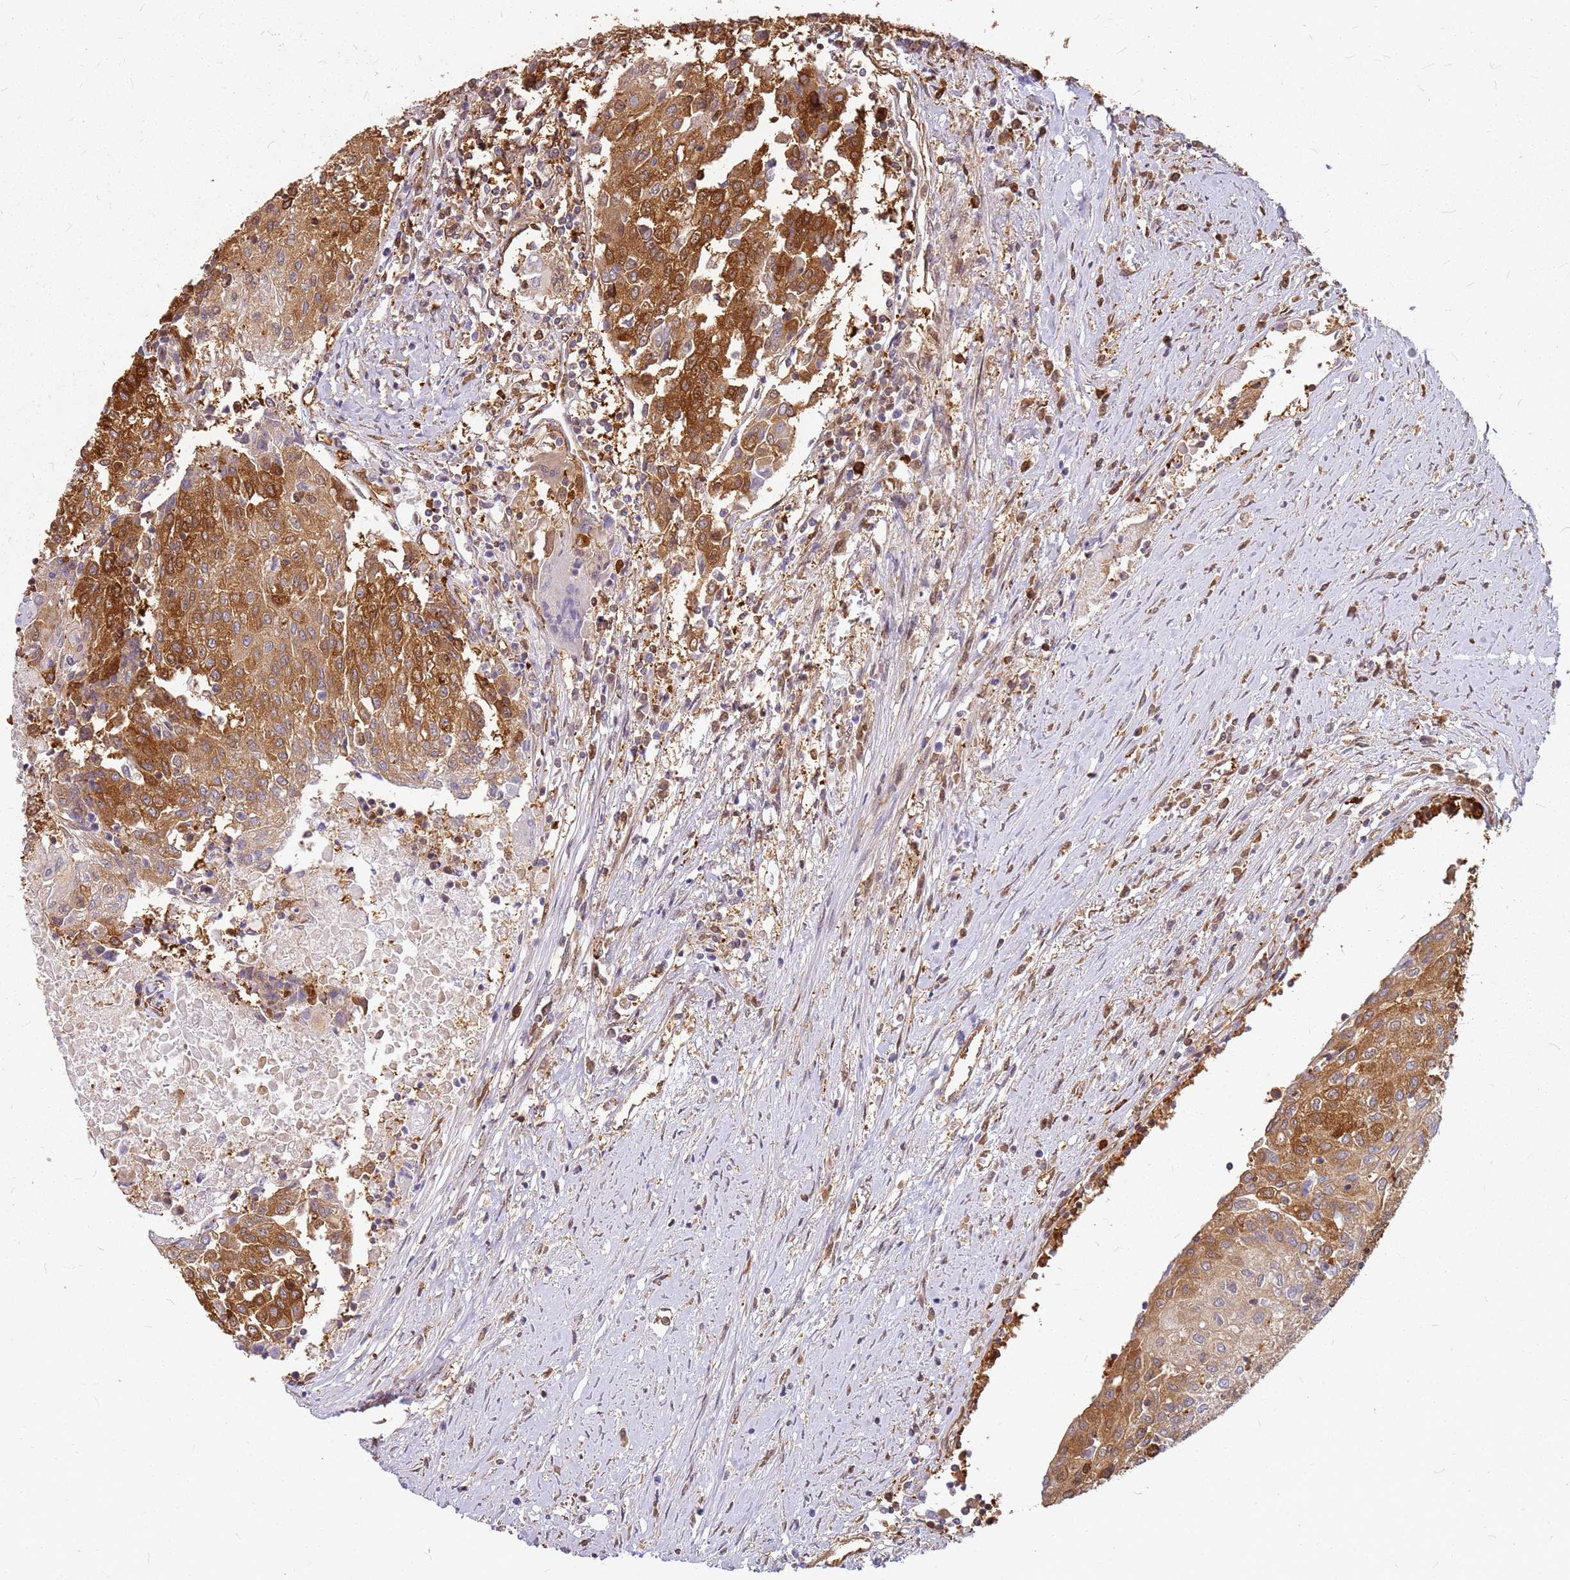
{"staining": {"intensity": "moderate", "quantity": ">75%", "location": "cytoplasmic/membranous"}, "tissue": "urothelial cancer", "cell_type": "Tumor cells", "image_type": "cancer", "snomed": [{"axis": "morphology", "description": "Urothelial carcinoma, High grade"}, {"axis": "topography", "description": "Urinary bladder"}], "caption": "This histopathology image displays urothelial cancer stained with immunohistochemistry (IHC) to label a protein in brown. The cytoplasmic/membranous of tumor cells show moderate positivity for the protein. Nuclei are counter-stained blue.", "gene": "HDX", "patient": {"sex": "female", "age": 85}}